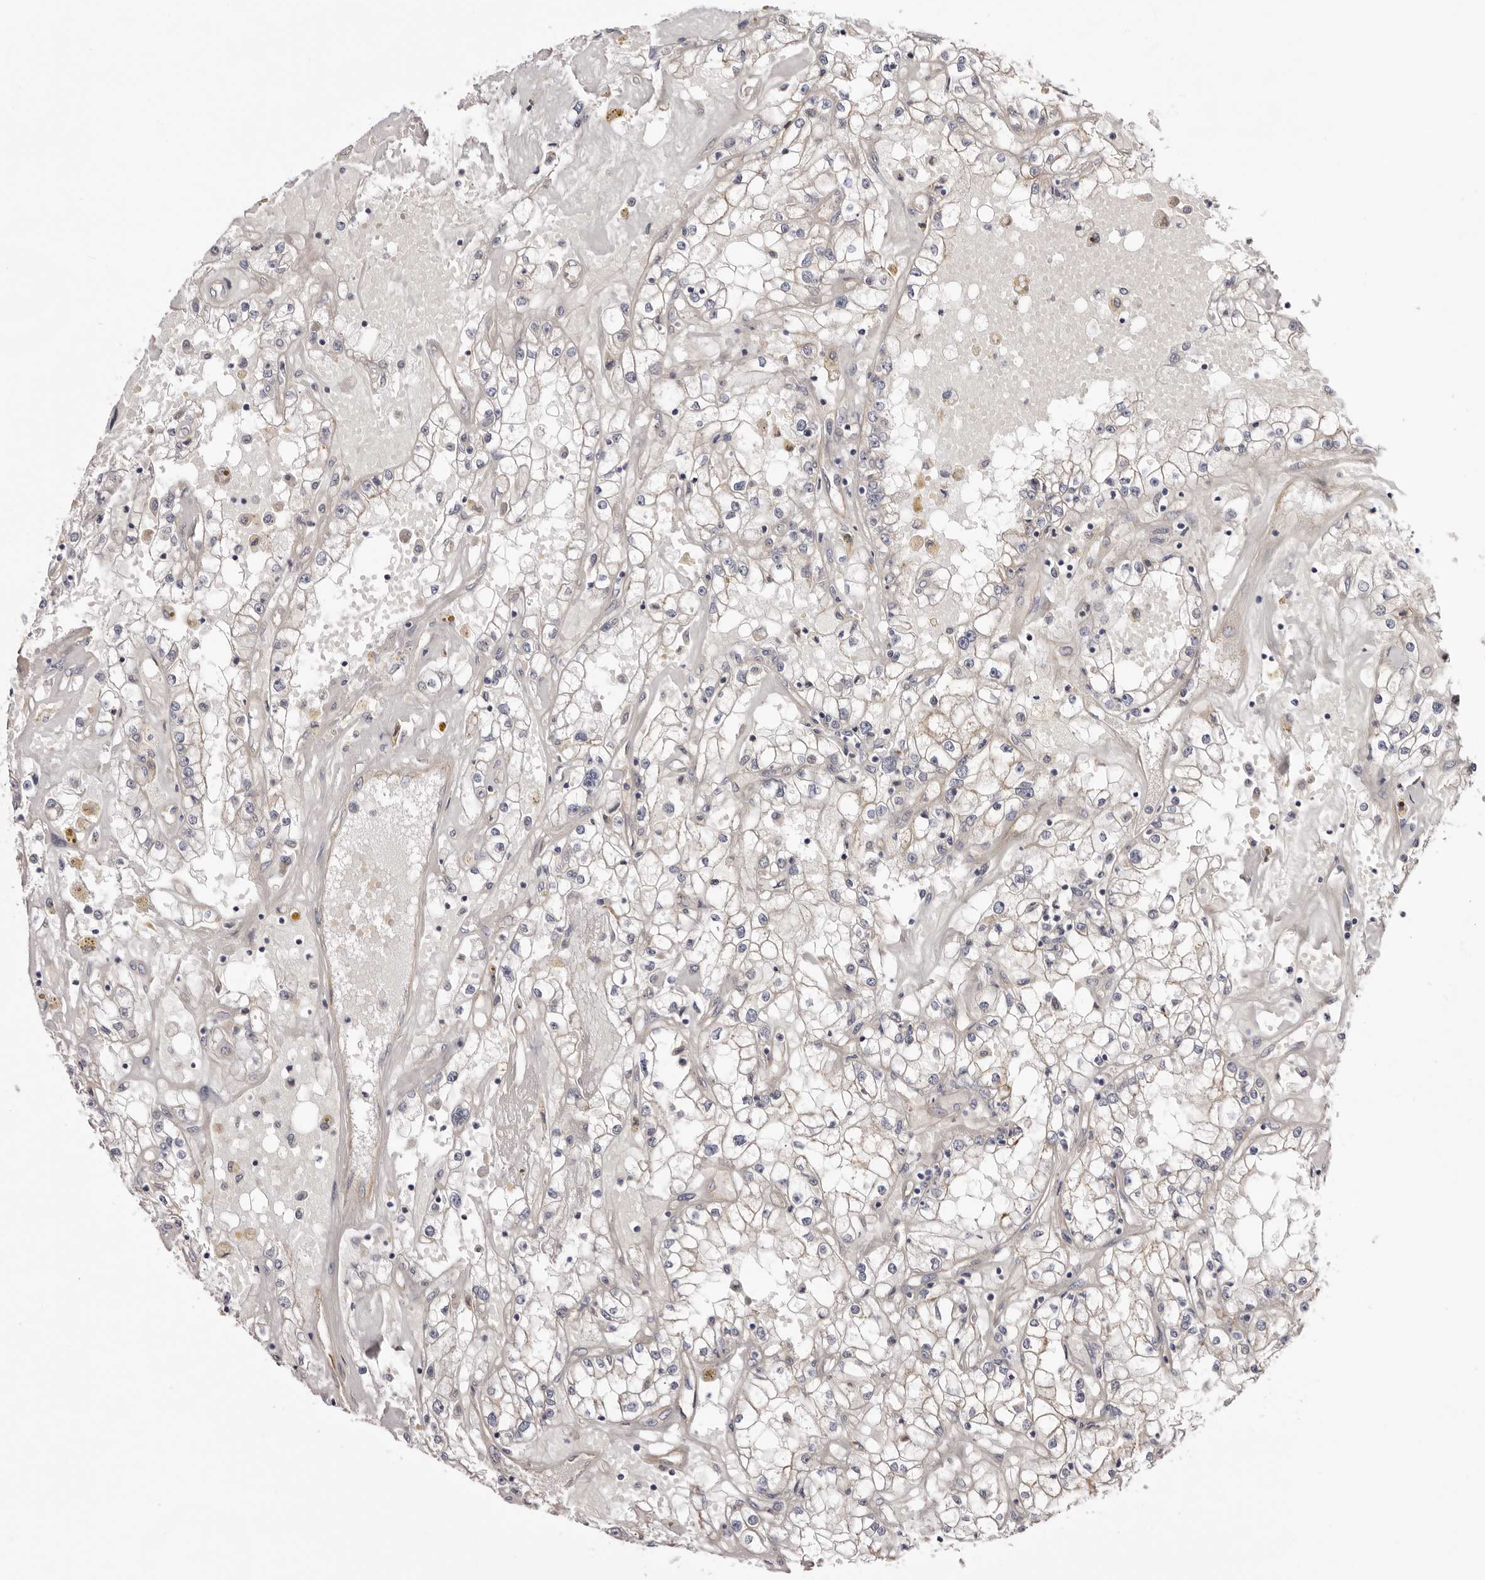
{"staining": {"intensity": "negative", "quantity": "none", "location": "none"}, "tissue": "renal cancer", "cell_type": "Tumor cells", "image_type": "cancer", "snomed": [{"axis": "morphology", "description": "Adenocarcinoma, NOS"}, {"axis": "topography", "description": "Kidney"}], "caption": "Image shows no protein staining in tumor cells of renal cancer (adenocarcinoma) tissue.", "gene": "PANK4", "patient": {"sex": "male", "age": 56}}